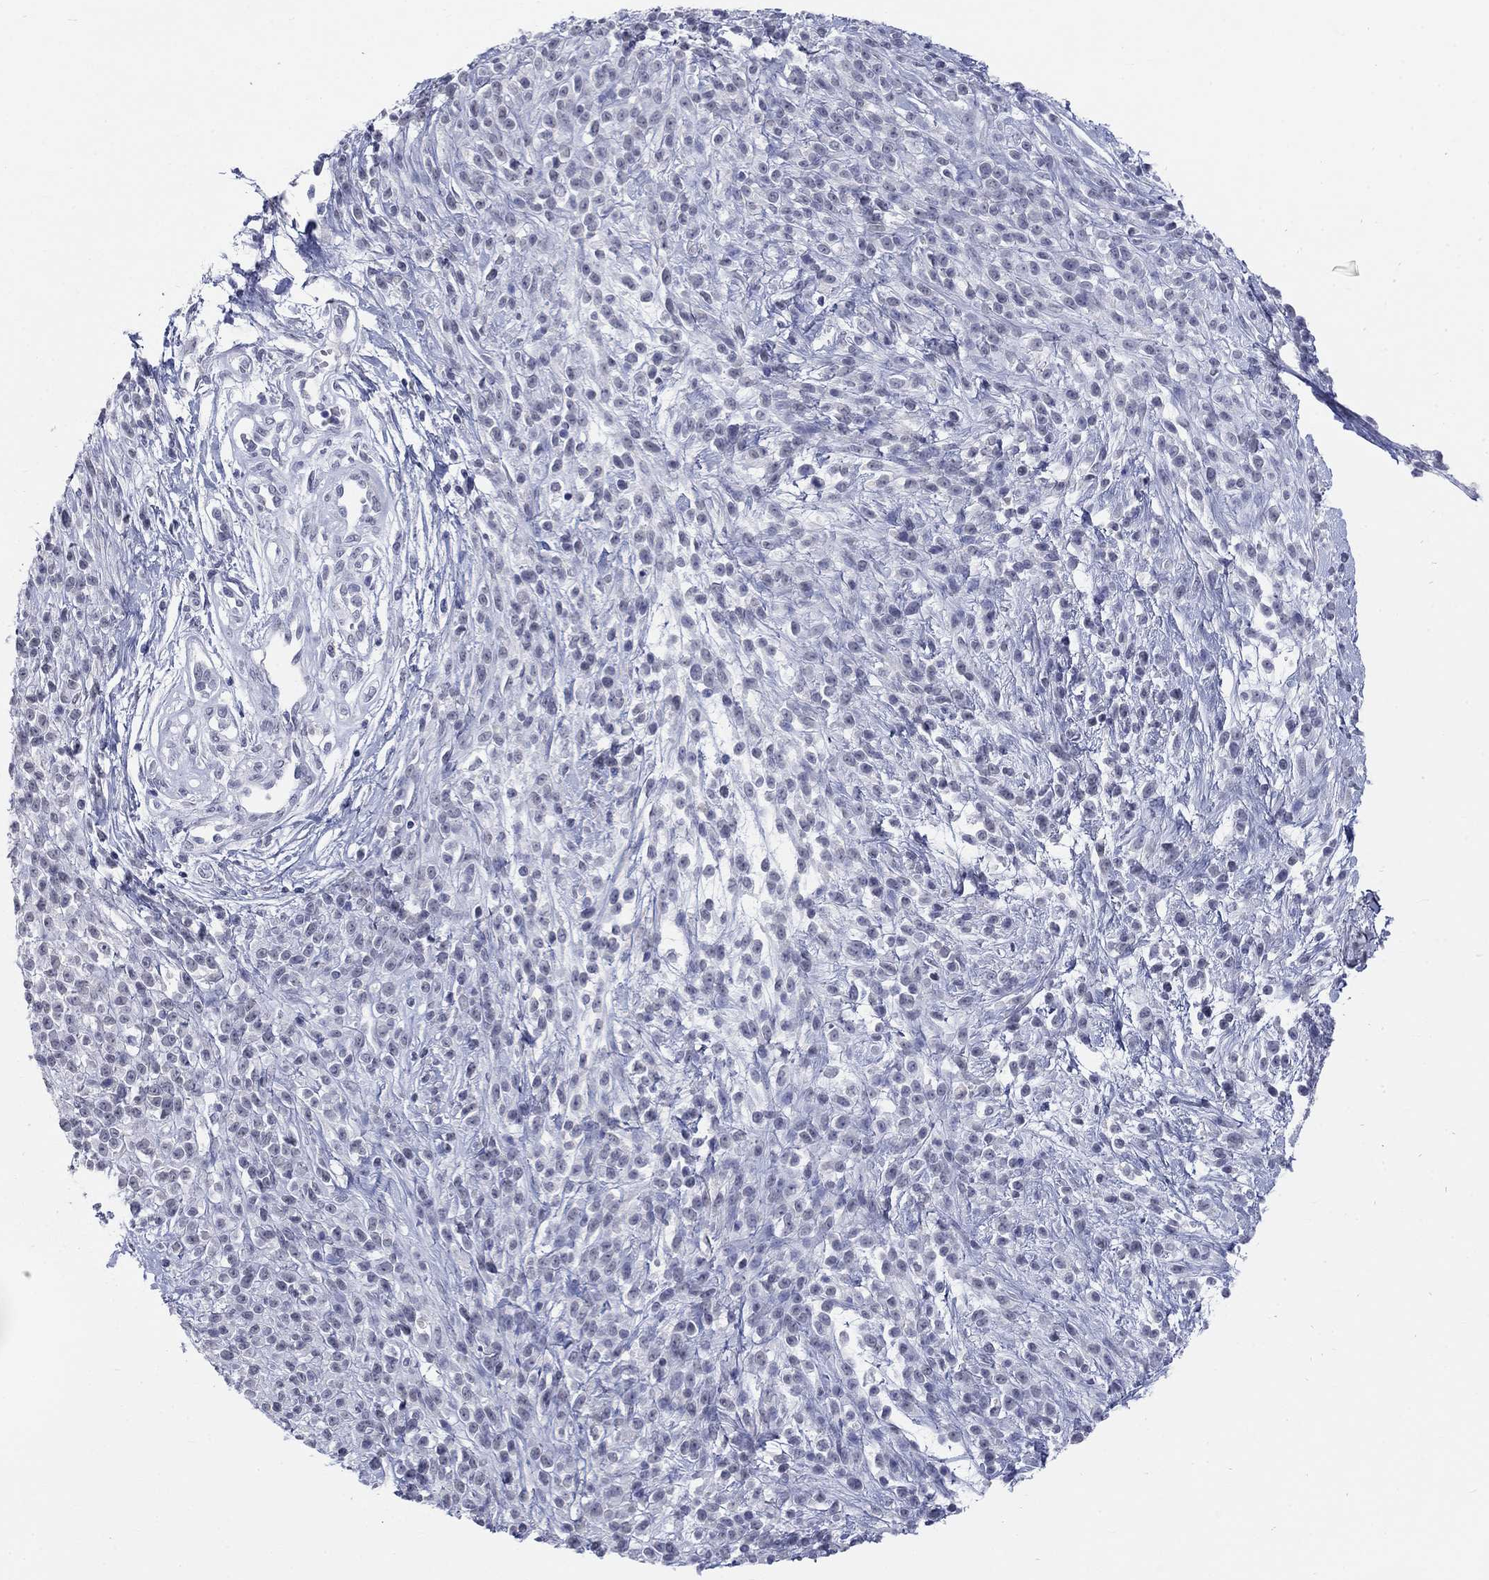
{"staining": {"intensity": "negative", "quantity": "none", "location": "none"}, "tissue": "melanoma", "cell_type": "Tumor cells", "image_type": "cancer", "snomed": [{"axis": "morphology", "description": "Malignant melanoma, NOS"}, {"axis": "topography", "description": "Skin"}, {"axis": "topography", "description": "Skin of trunk"}], "caption": "A high-resolution photomicrograph shows immunohistochemistry staining of melanoma, which displays no significant positivity in tumor cells.", "gene": "ECEL1", "patient": {"sex": "male", "age": 74}}